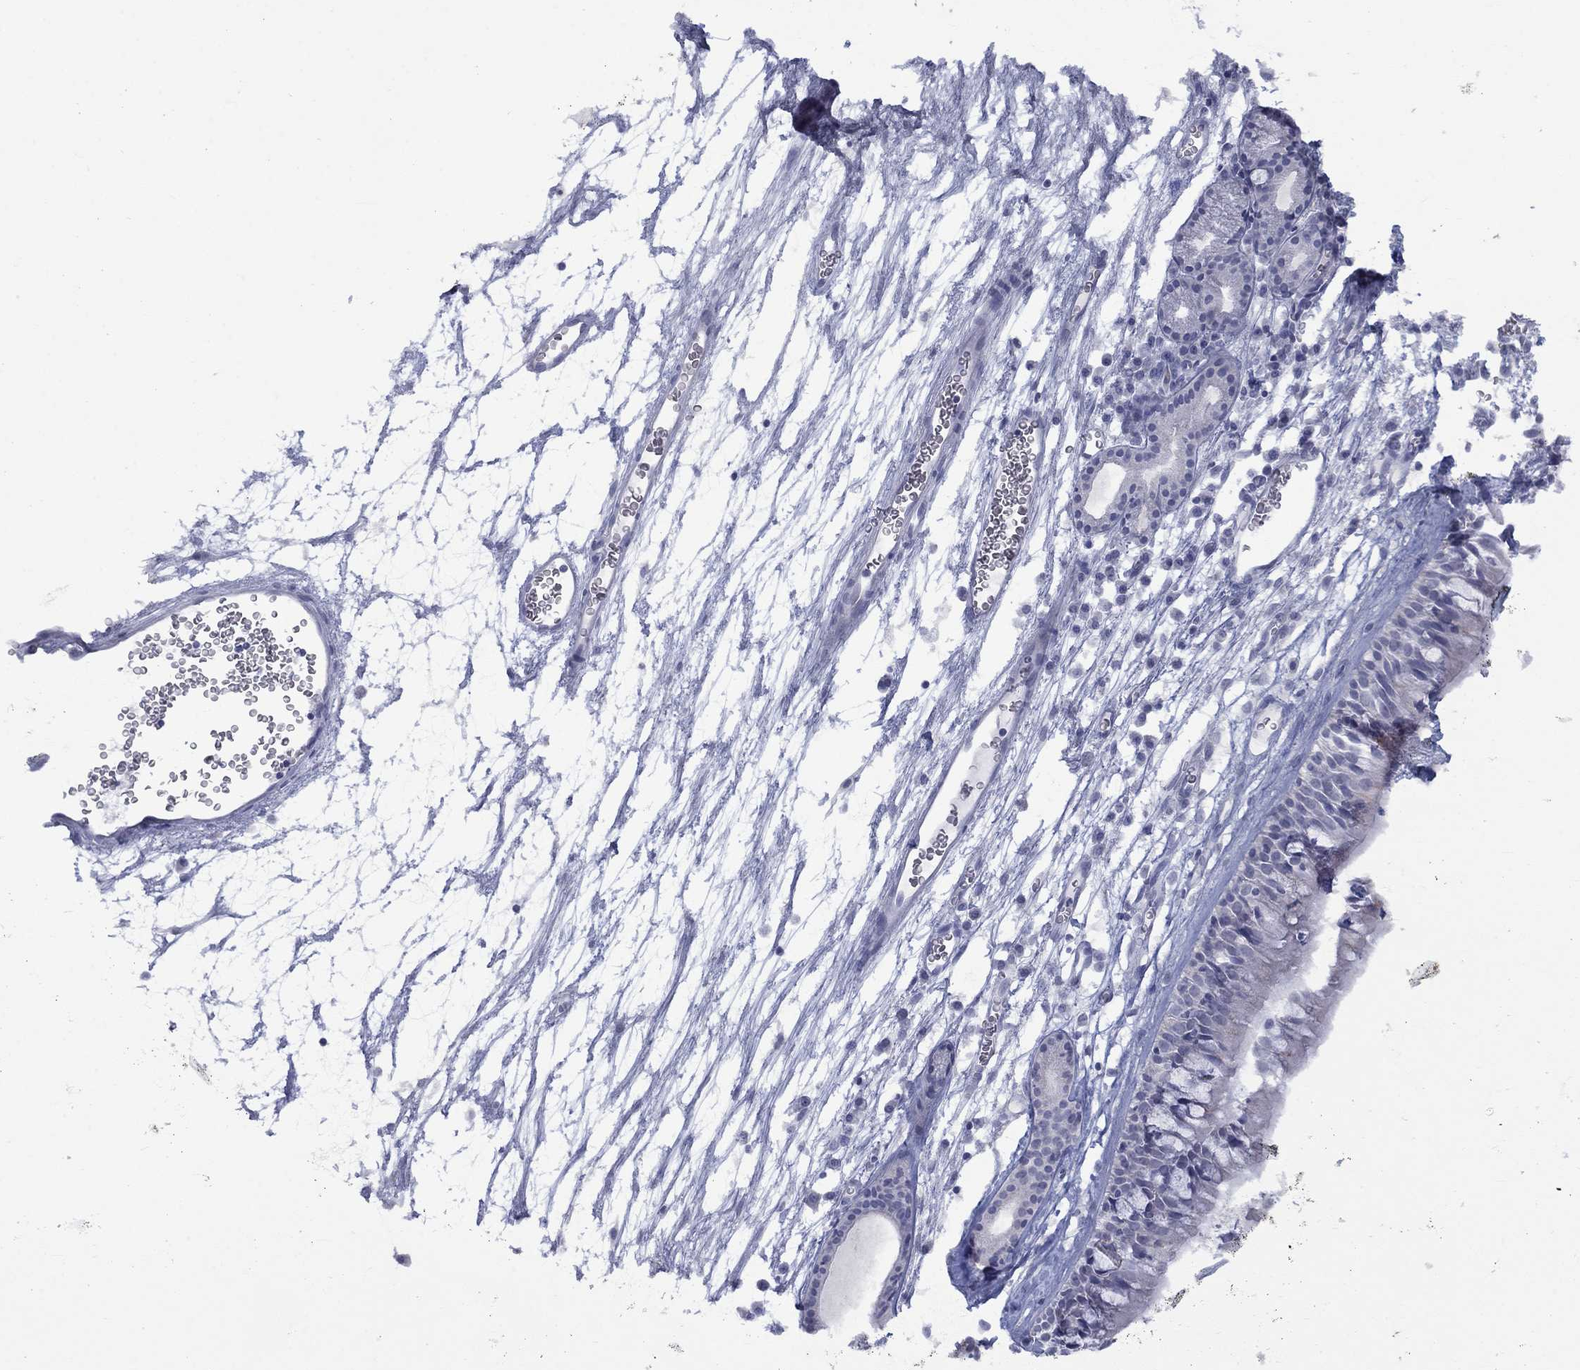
{"staining": {"intensity": "negative", "quantity": "none", "location": "none"}, "tissue": "nasopharynx", "cell_type": "Respiratory epithelial cells", "image_type": "normal", "snomed": [{"axis": "morphology", "description": "Normal tissue, NOS"}, {"axis": "topography", "description": "Nasopharynx"}], "caption": "IHC histopathology image of benign nasopharynx stained for a protein (brown), which demonstrates no staining in respiratory epithelial cells. (DAB immunohistochemistry (IHC) visualized using brightfield microscopy, high magnification).", "gene": "KCNJ16", "patient": {"sex": "male", "age": 69}}